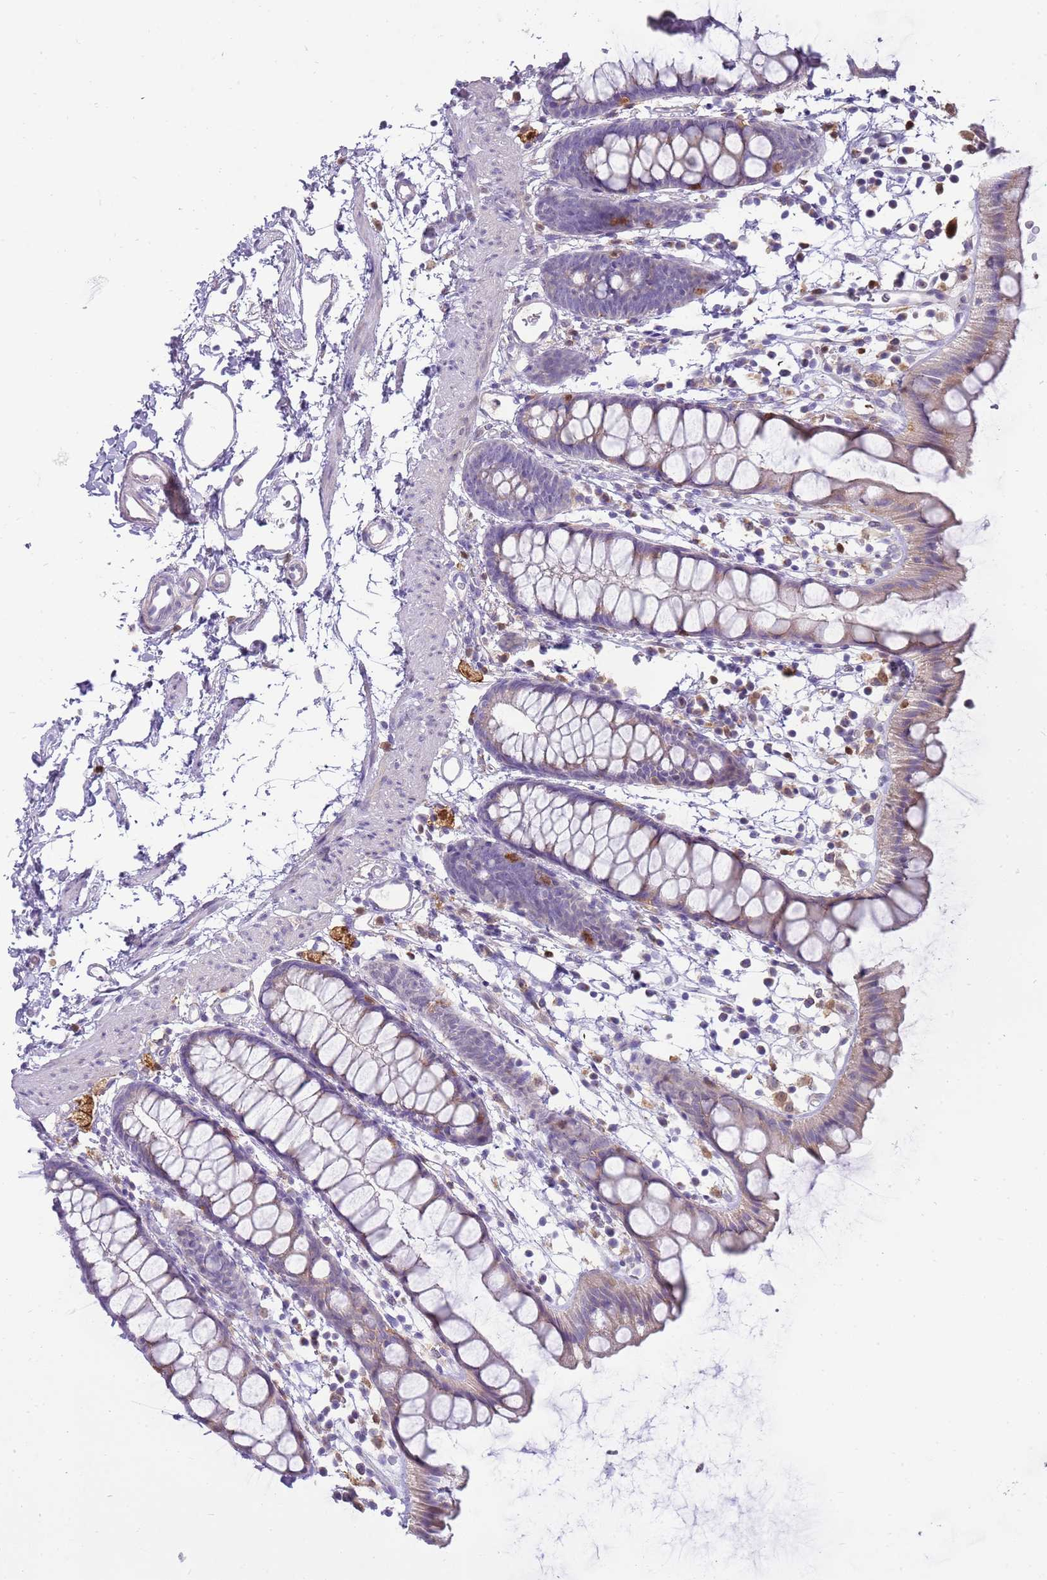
{"staining": {"intensity": "weak", "quantity": "25%-75%", "location": "cytoplasmic/membranous"}, "tissue": "rectum", "cell_type": "Glandular cells", "image_type": "normal", "snomed": [{"axis": "morphology", "description": "Normal tissue, NOS"}, {"axis": "topography", "description": "Rectum"}], "caption": "IHC histopathology image of normal rectum: human rectum stained using immunohistochemistry (IHC) reveals low levels of weak protein expression localized specifically in the cytoplasmic/membranous of glandular cells, appearing as a cytoplasmic/membranous brown color.", "gene": "DIPK1C", "patient": {"sex": "female", "age": 65}}